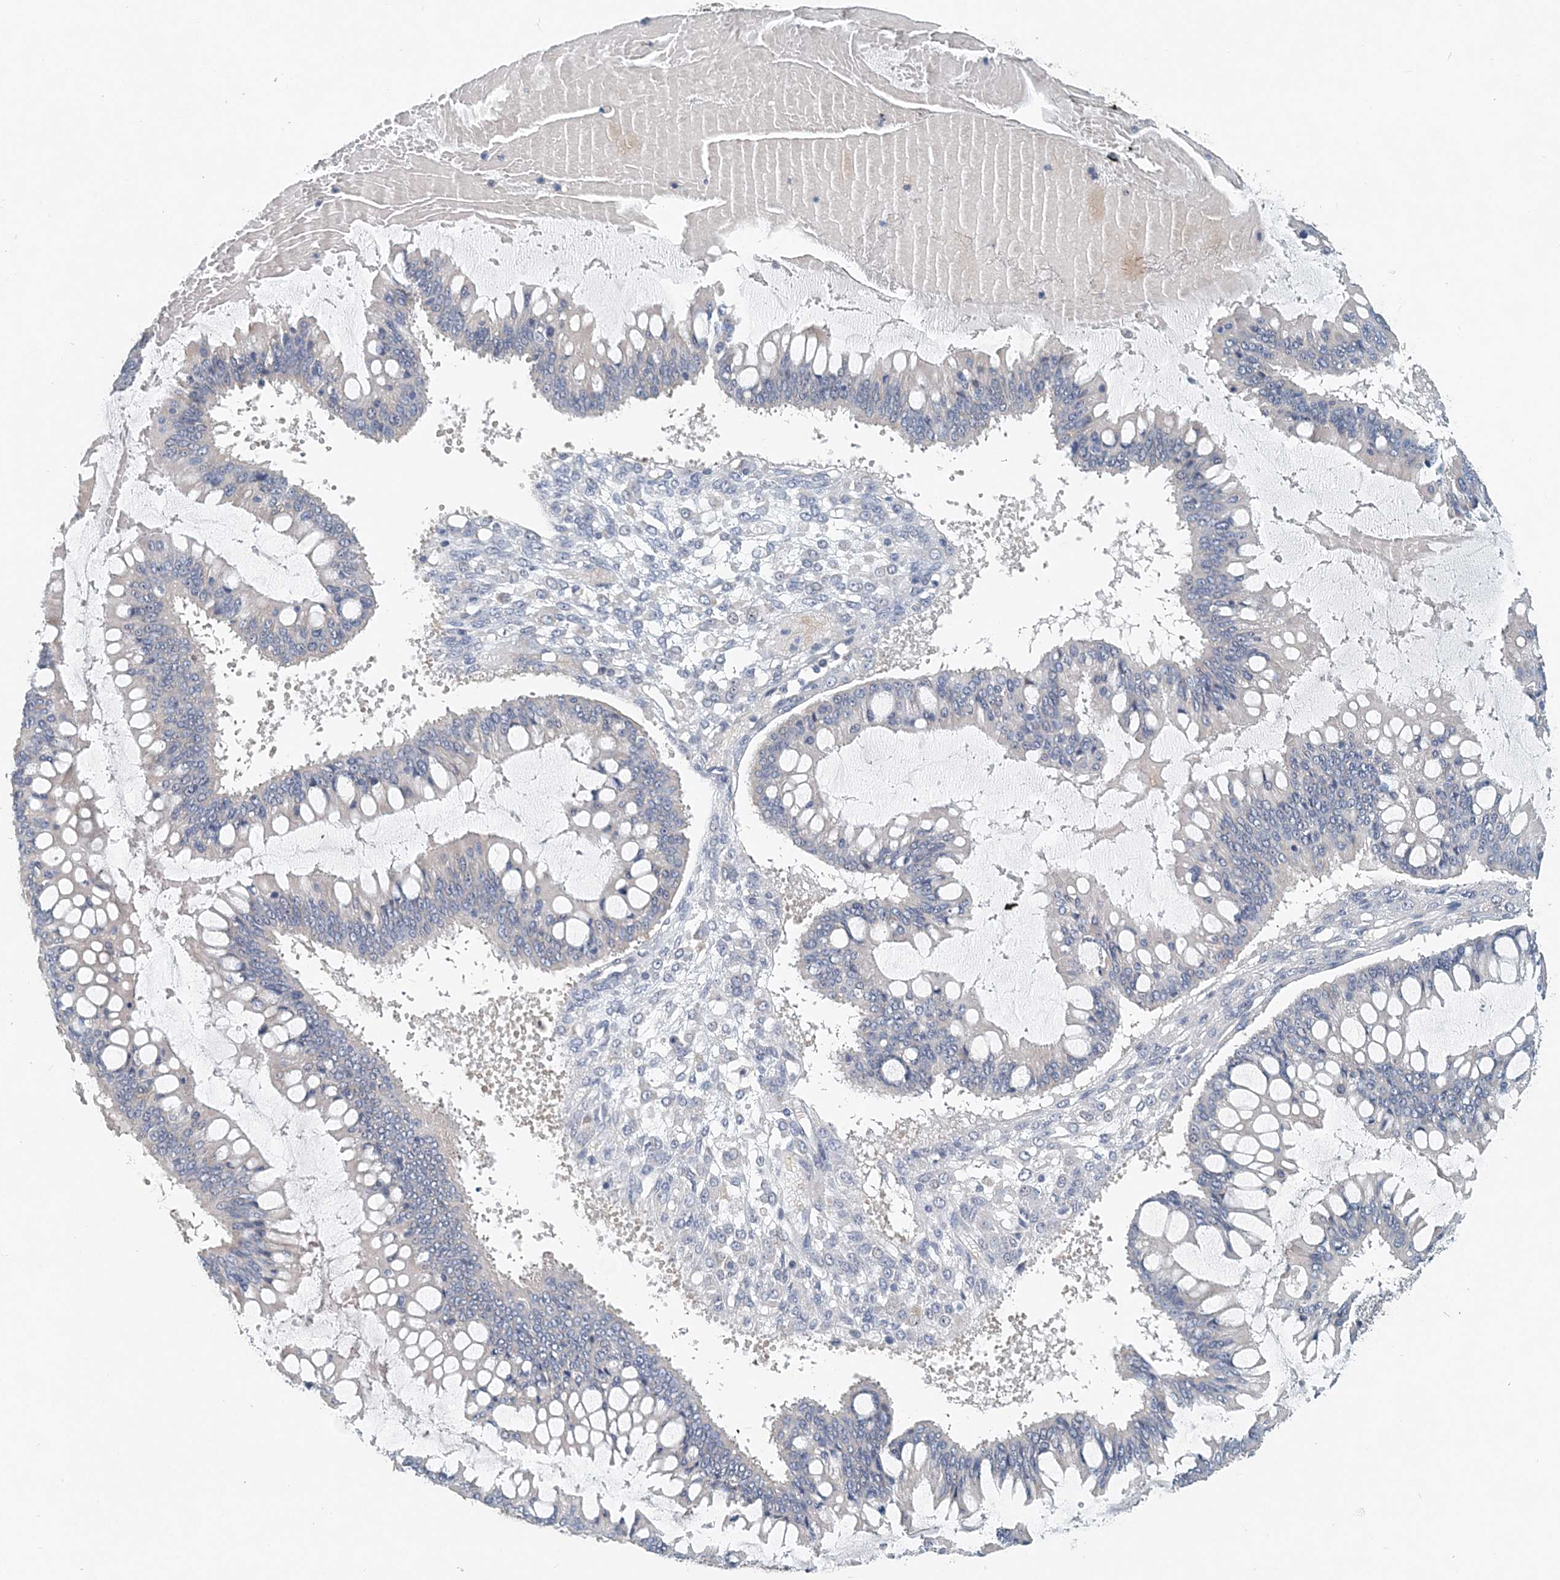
{"staining": {"intensity": "negative", "quantity": "none", "location": "none"}, "tissue": "ovarian cancer", "cell_type": "Tumor cells", "image_type": "cancer", "snomed": [{"axis": "morphology", "description": "Cystadenocarcinoma, mucinous, NOS"}, {"axis": "topography", "description": "Ovary"}], "caption": "A high-resolution photomicrograph shows immunohistochemistry (IHC) staining of mucinous cystadenocarcinoma (ovarian), which reveals no significant staining in tumor cells. (Brightfield microscopy of DAB IHC at high magnification).", "gene": "EEF1A2", "patient": {"sex": "female", "age": 73}}